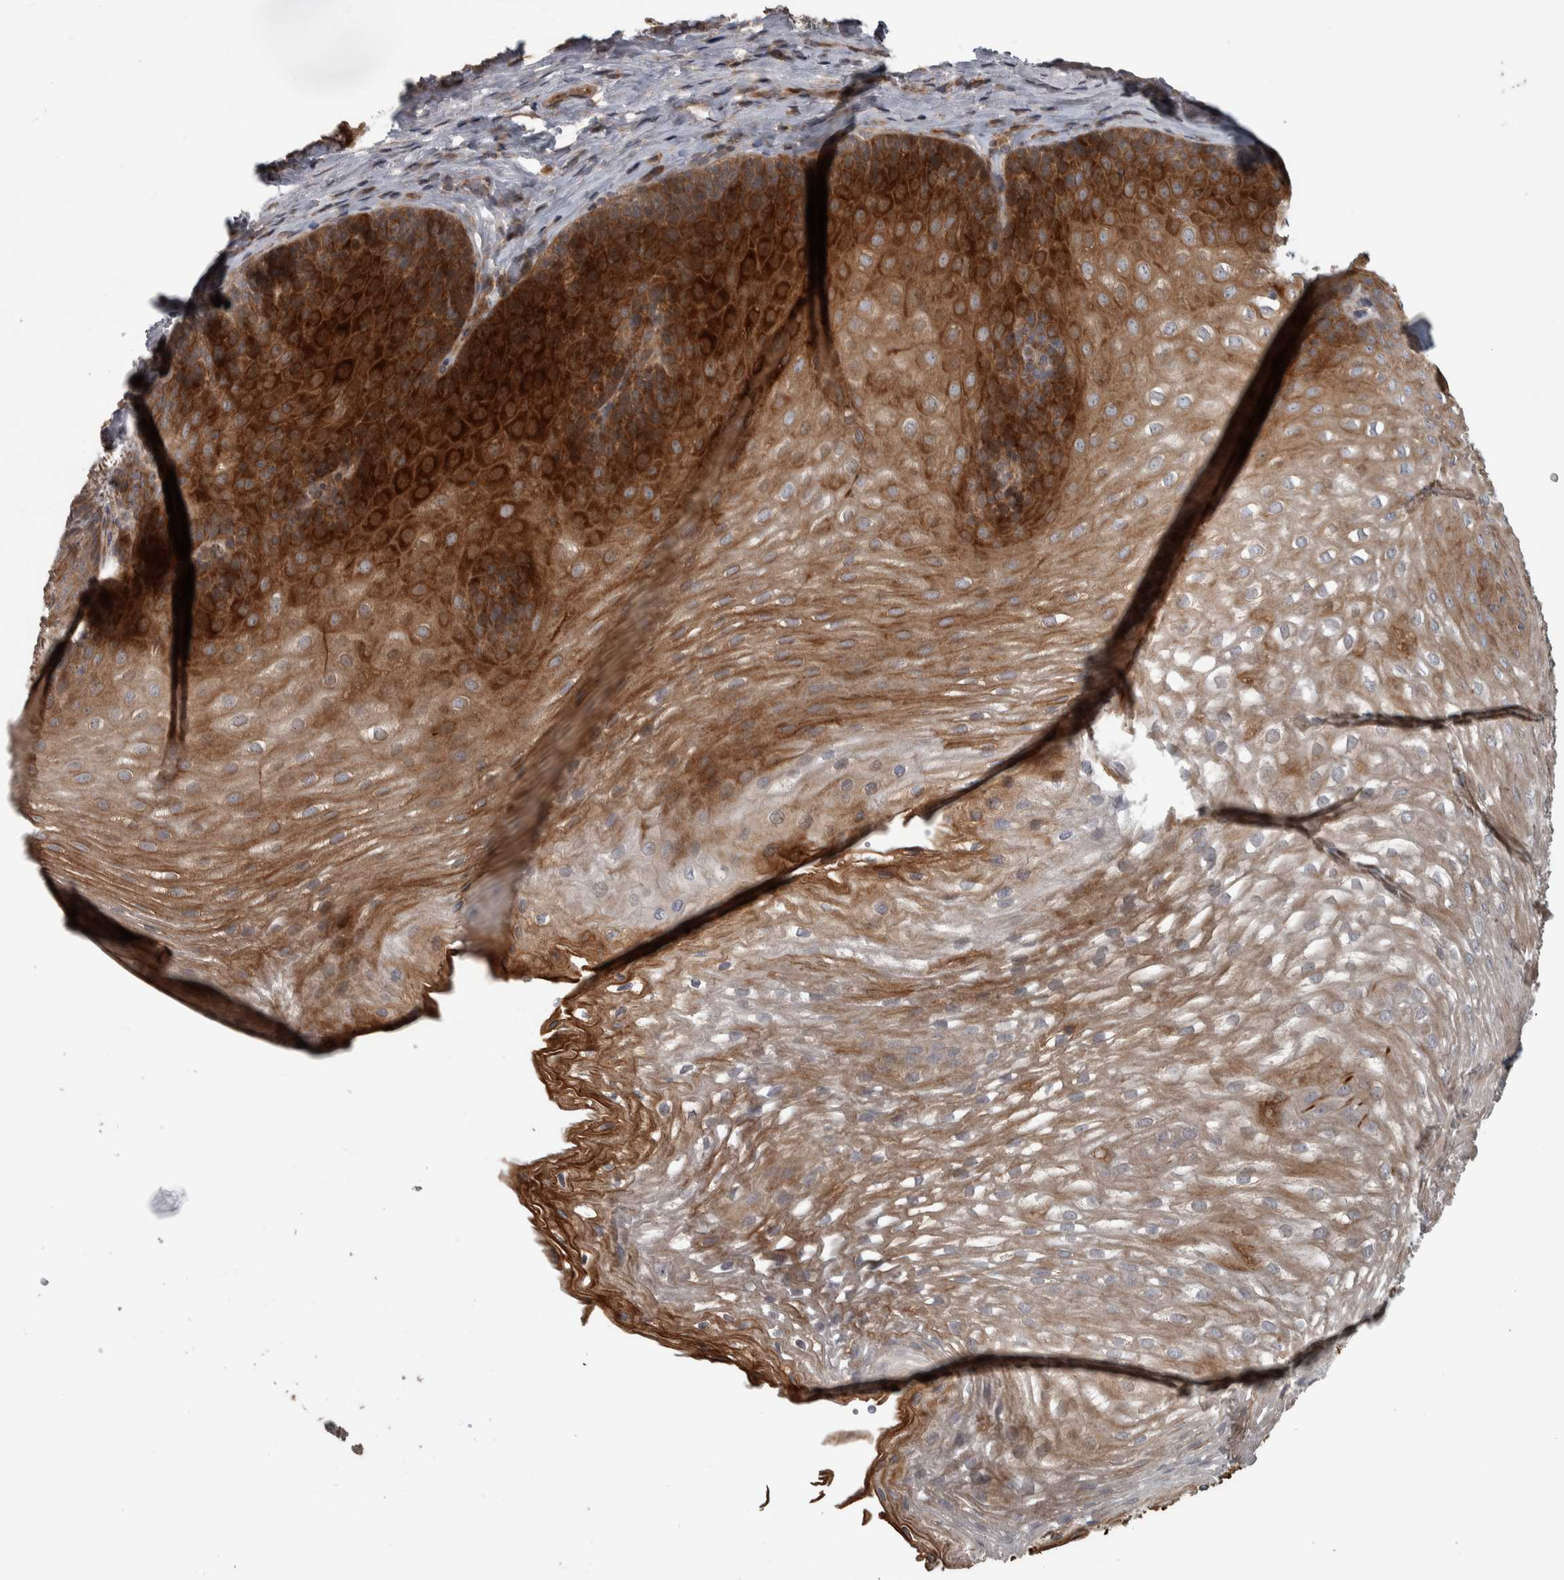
{"staining": {"intensity": "strong", "quantity": ">75%", "location": "cytoplasmic/membranous"}, "tissue": "esophagus", "cell_type": "Squamous epithelial cells", "image_type": "normal", "snomed": [{"axis": "morphology", "description": "Normal tissue, NOS"}, {"axis": "topography", "description": "Esophagus"}], "caption": "DAB immunohistochemical staining of unremarkable human esophagus displays strong cytoplasmic/membranous protein expression in about >75% of squamous epithelial cells.", "gene": "ERAL1", "patient": {"sex": "female", "age": 66}}